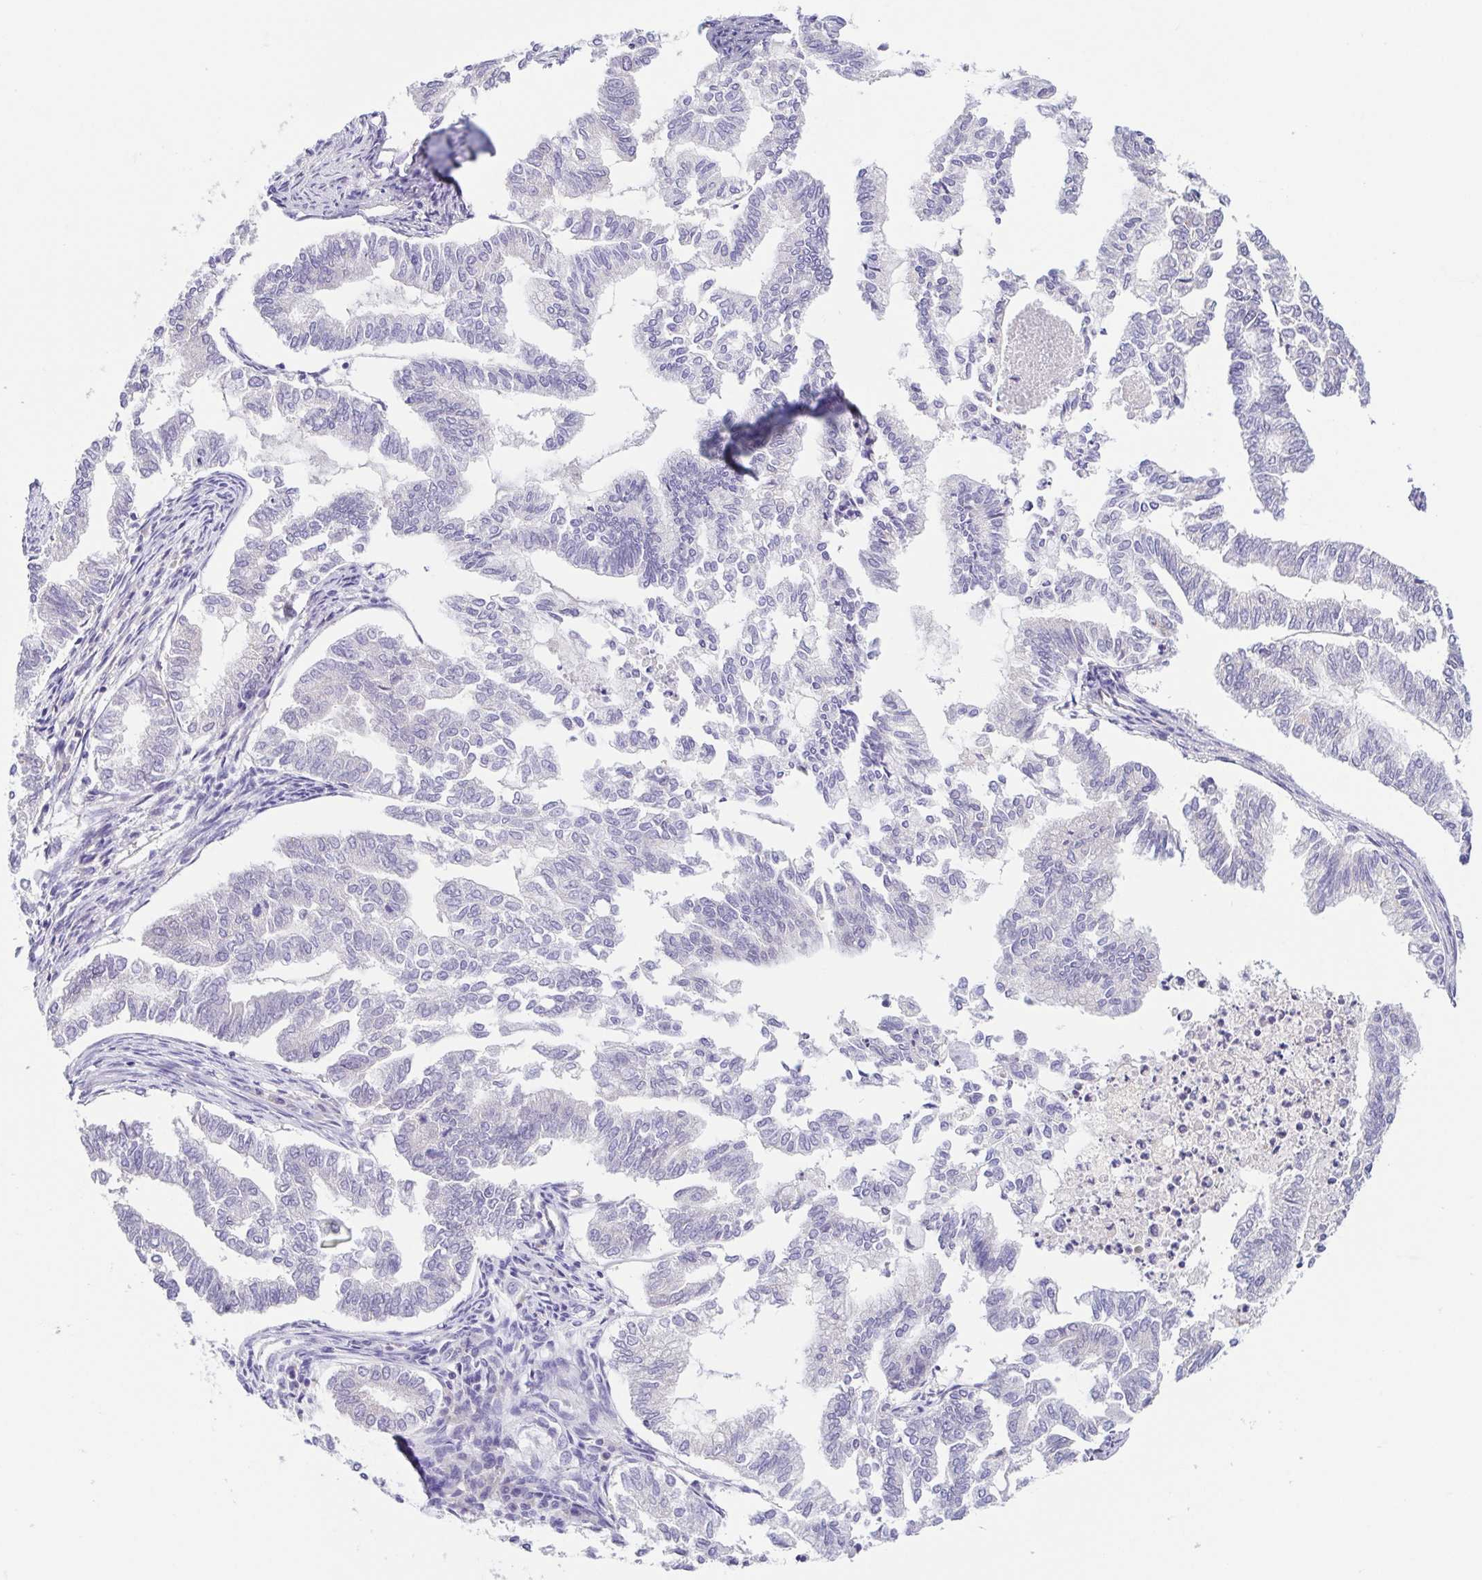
{"staining": {"intensity": "negative", "quantity": "none", "location": "none"}, "tissue": "endometrial cancer", "cell_type": "Tumor cells", "image_type": "cancer", "snomed": [{"axis": "morphology", "description": "Adenocarcinoma, NOS"}, {"axis": "topography", "description": "Endometrium"}], "caption": "Immunohistochemical staining of human endometrial cancer (adenocarcinoma) displays no significant positivity in tumor cells.", "gene": "A1BG", "patient": {"sex": "female", "age": 79}}